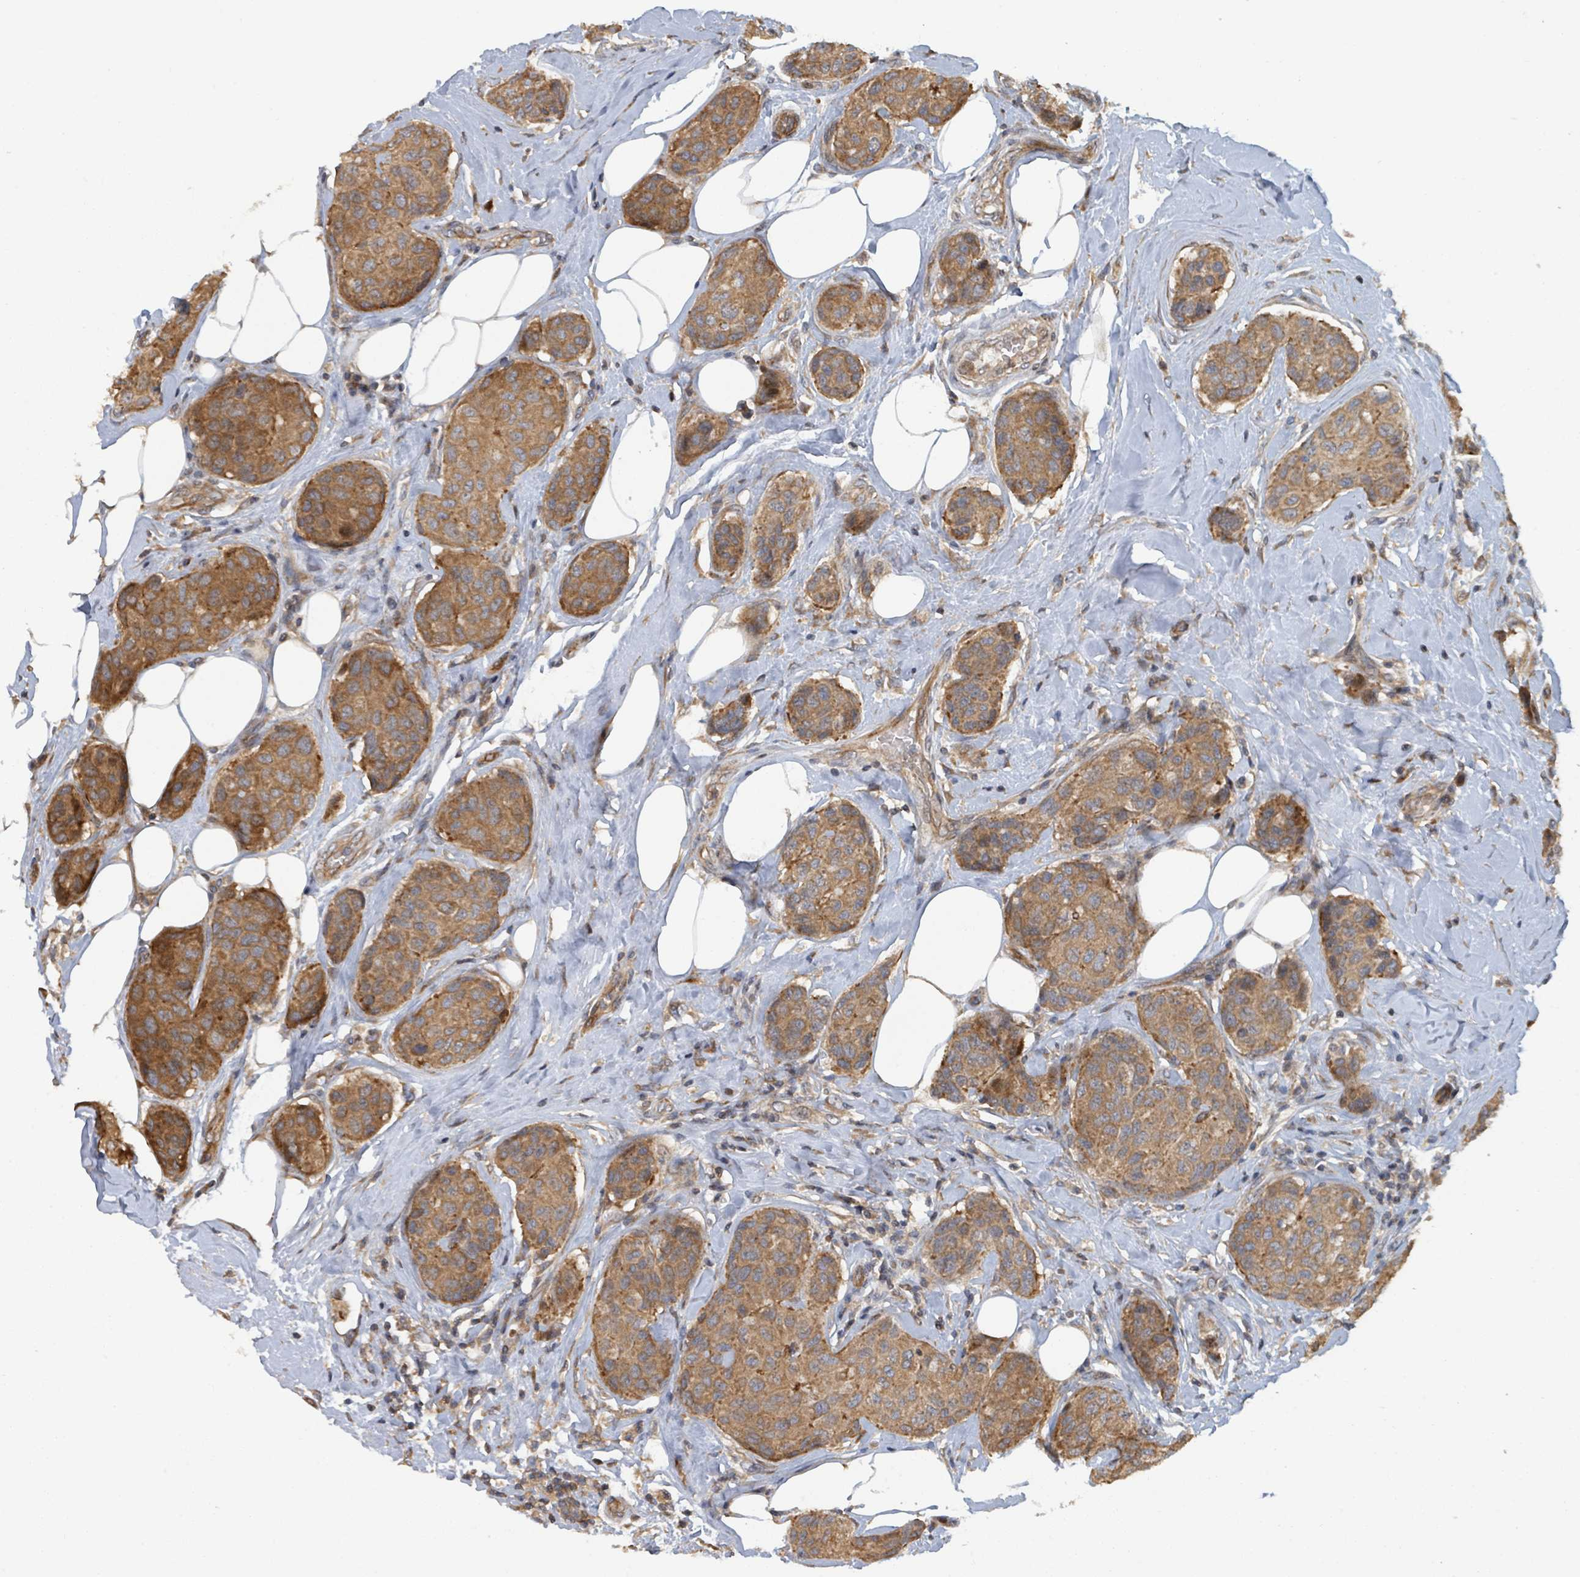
{"staining": {"intensity": "moderate", "quantity": ">75%", "location": "cytoplasmic/membranous"}, "tissue": "breast cancer", "cell_type": "Tumor cells", "image_type": "cancer", "snomed": [{"axis": "morphology", "description": "Duct carcinoma"}, {"axis": "topography", "description": "Breast"}, {"axis": "topography", "description": "Lymph node"}], "caption": "Protein analysis of invasive ductal carcinoma (breast) tissue exhibits moderate cytoplasmic/membranous staining in about >75% of tumor cells.", "gene": "DPM1", "patient": {"sex": "female", "age": 80}}